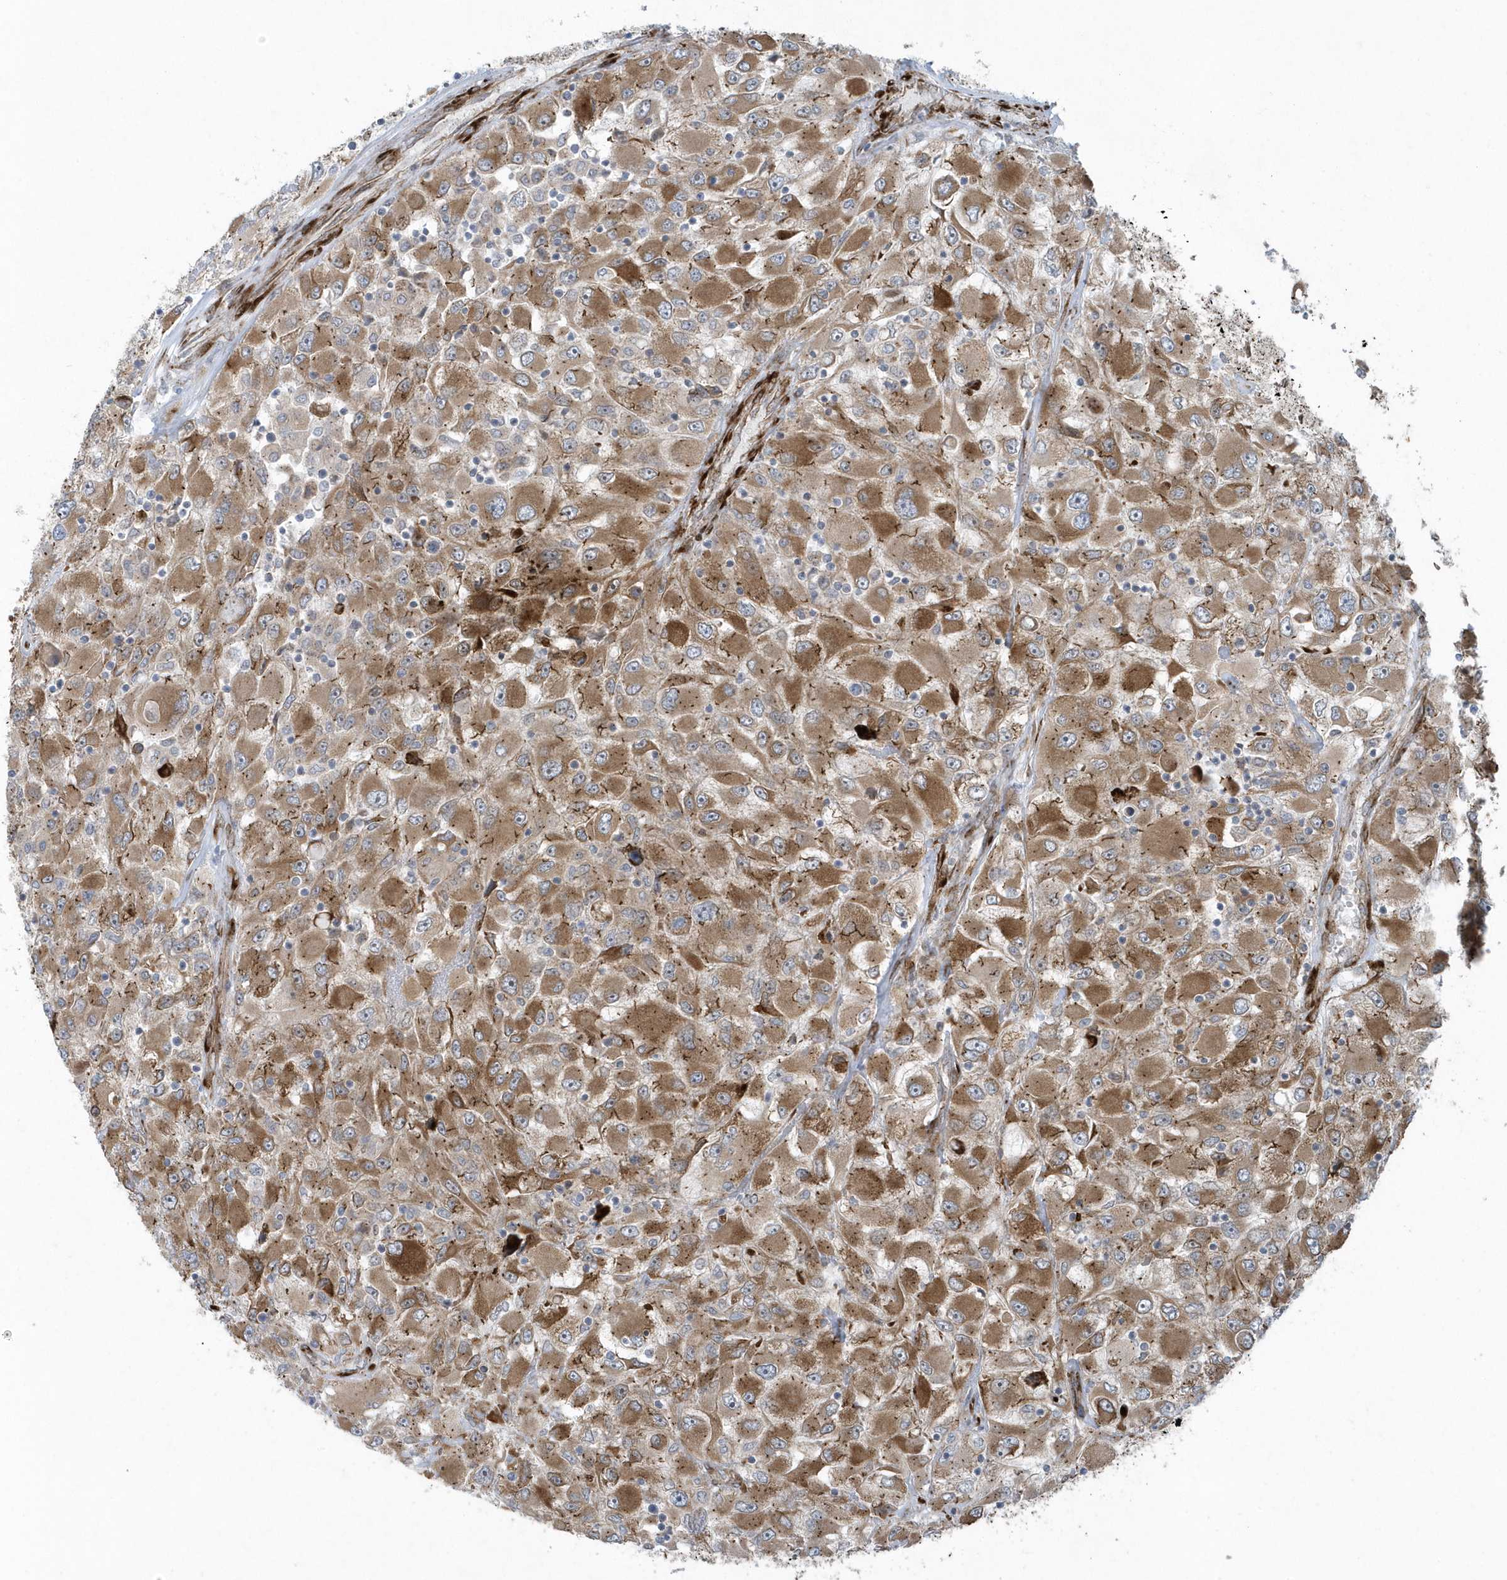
{"staining": {"intensity": "moderate", "quantity": ">75%", "location": "cytoplasmic/membranous"}, "tissue": "renal cancer", "cell_type": "Tumor cells", "image_type": "cancer", "snomed": [{"axis": "morphology", "description": "Adenocarcinoma, NOS"}, {"axis": "topography", "description": "Kidney"}], "caption": "Immunohistochemistry of adenocarcinoma (renal) demonstrates medium levels of moderate cytoplasmic/membranous staining in approximately >75% of tumor cells.", "gene": "FAM98A", "patient": {"sex": "female", "age": 52}}